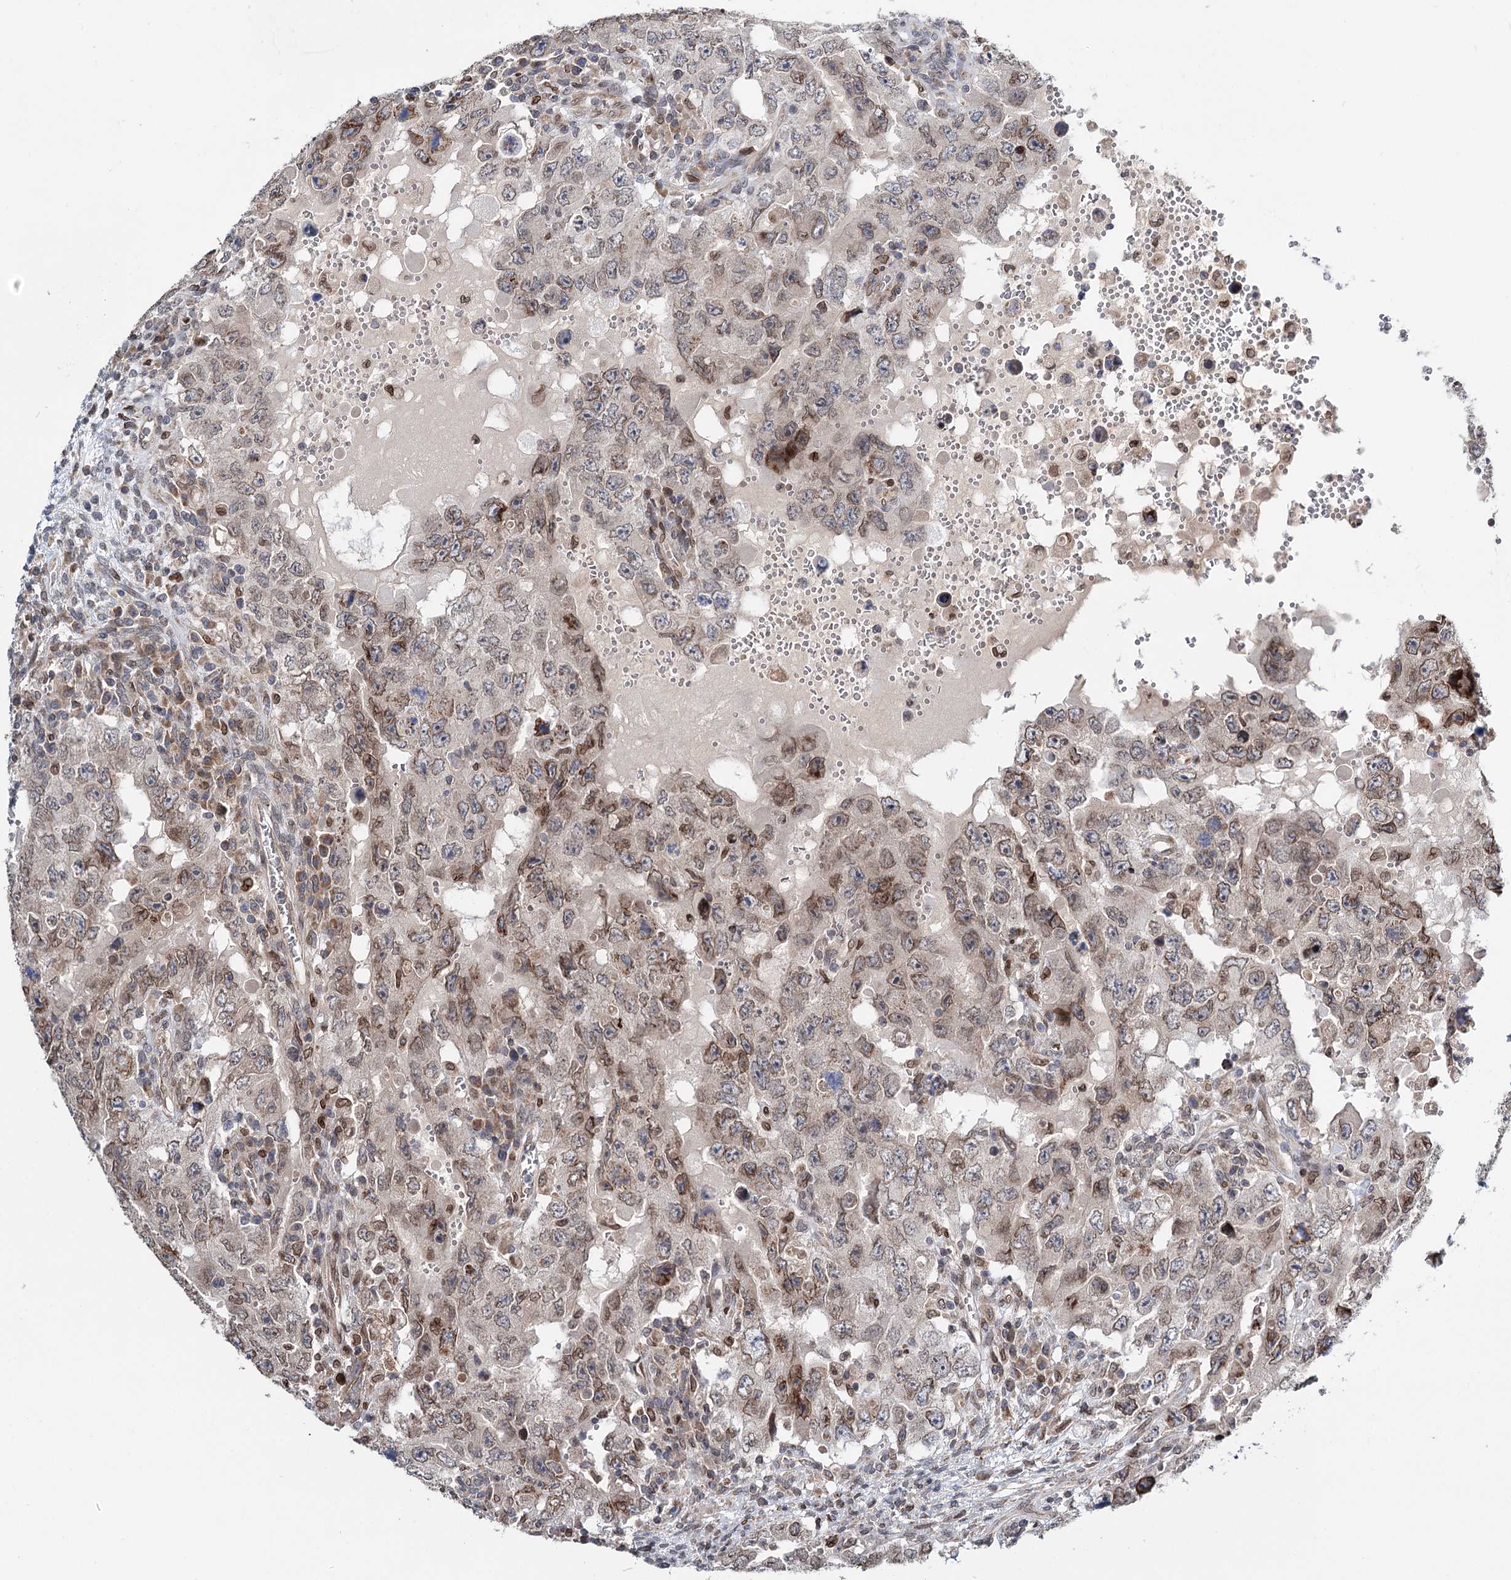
{"staining": {"intensity": "moderate", "quantity": "<25%", "location": "cytoplasmic/membranous,nuclear"}, "tissue": "testis cancer", "cell_type": "Tumor cells", "image_type": "cancer", "snomed": [{"axis": "morphology", "description": "Carcinoma, Embryonal, NOS"}, {"axis": "topography", "description": "Testis"}], "caption": "This image displays immunohistochemistry (IHC) staining of human testis cancer (embryonal carcinoma), with low moderate cytoplasmic/membranous and nuclear expression in about <25% of tumor cells.", "gene": "CFAP46", "patient": {"sex": "male", "age": 26}}